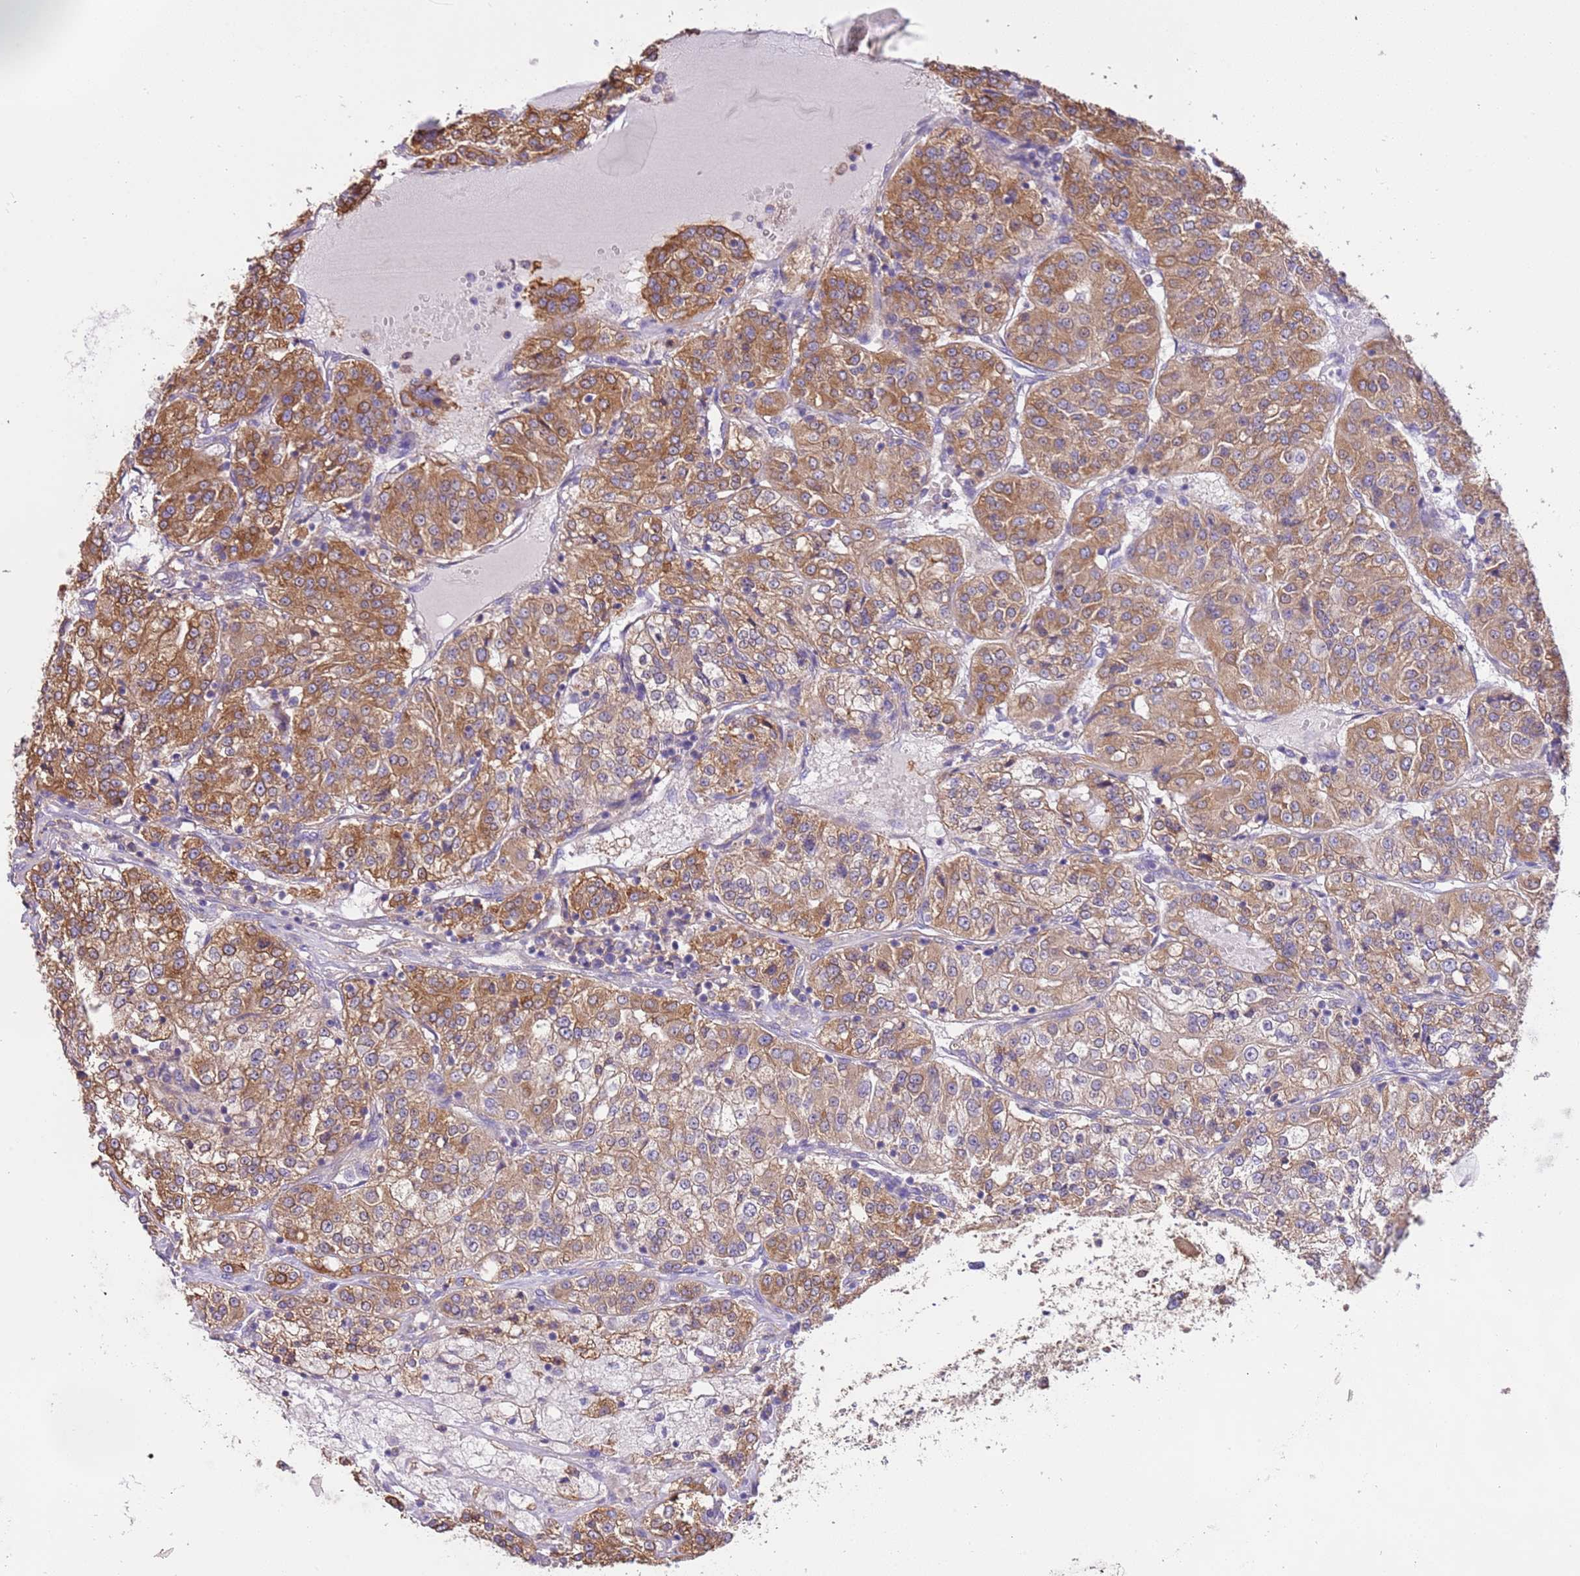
{"staining": {"intensity": "moderate", "quantity": ">75%", "location": "cytoplasmic/membranous"}, "tissue": "renal cancer", "cell_type": "Tumor cells", "image_type": "cancer", "snomed": [{"axis": "morphology", "description": "Adenocarcinoma, NOS"}, {"axis": "topography", "description": "Kidney"}], "caption": "Protein staining of renal cancer tissue displays moderate cytoplasmic/membranous positivity in approximately >75% of tumor cells.", "gene": "NAALADL1", "patient": {"sex": "female", "age": 63}}